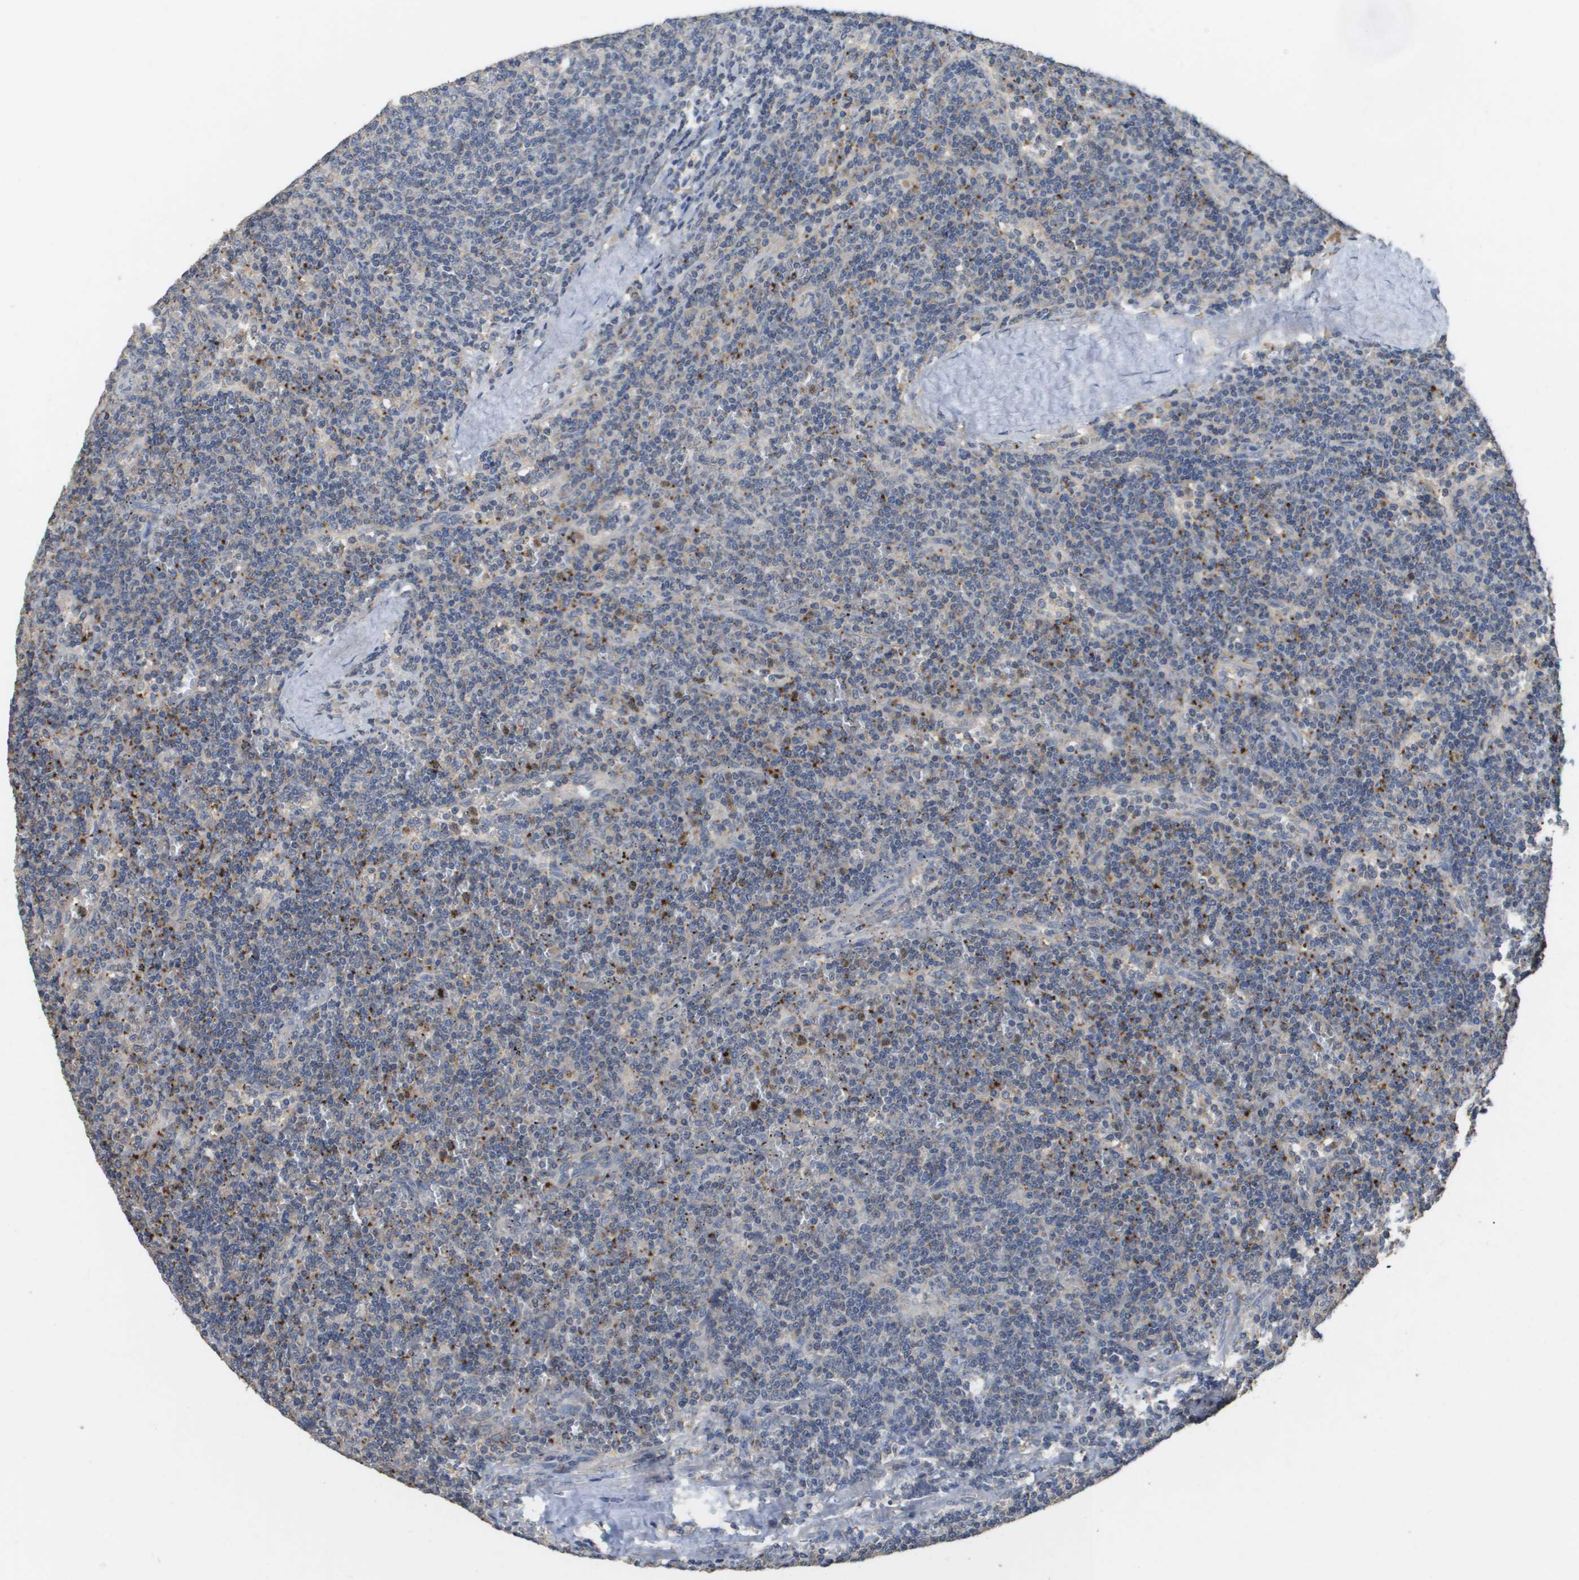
{"staining": {"intensity": "negative", "quantity": "none", "location": "none"}, "tissue": "lymphoma", "cell_type": "Tumor cells", "image_type": "cancer", "snomed": [{"axis": "morphology", "description": "Malignant lymphoma, non-Hodgkin's type, Low grade"}, {"axis": "topography", "description": "Spleen"}], "caption": "This histopathology image is of lymphoma stained with immunohistochemistry (IHC) to label a protein in brown with the nuclei are counter-stained blue. There is no staining in tumor cells.", "gene": "RAB27B", "patient": {"sex": "female", "age": 50}}